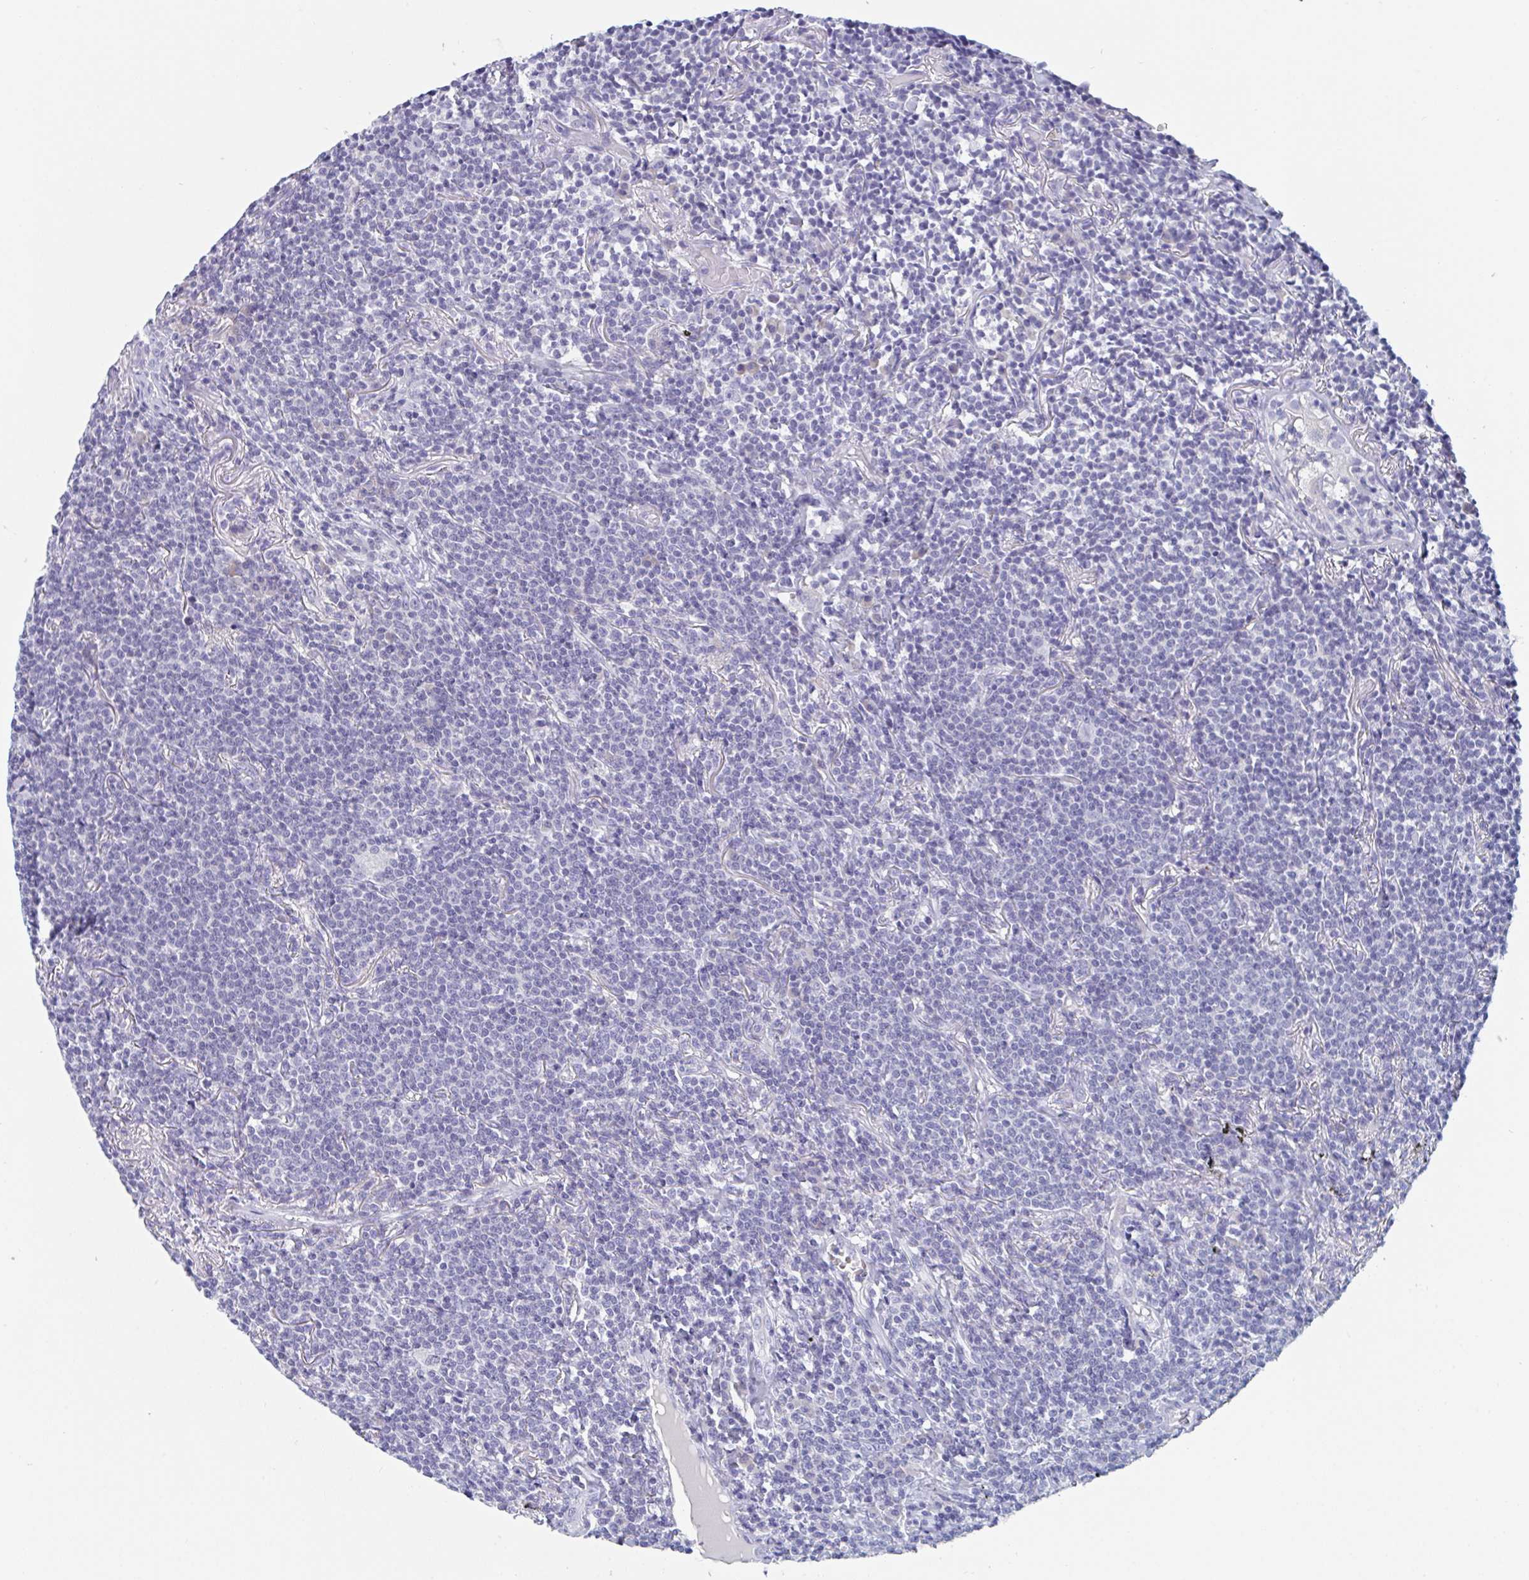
{"staining": {"intensity": "negative", "quantity": "none", "location": "none"}, "tissue": "lymphoma", "cell_type": "Tumor cells", "image_type": "cancer", "snomed": [{"axis": "morphology", "description": "Malignant lymphoma, non-Hodgkin's type, Low grade"}, {"axis": "topography", "description": "Lung"}], "caption": "This is an immunohistochemistry micrograph of low-grade malignant lymphoma, non-Hodgkin's type. There is no staining in tumor cells.", "gene": "DPEP3", "patient": {"sex": "female", "age": 71}}